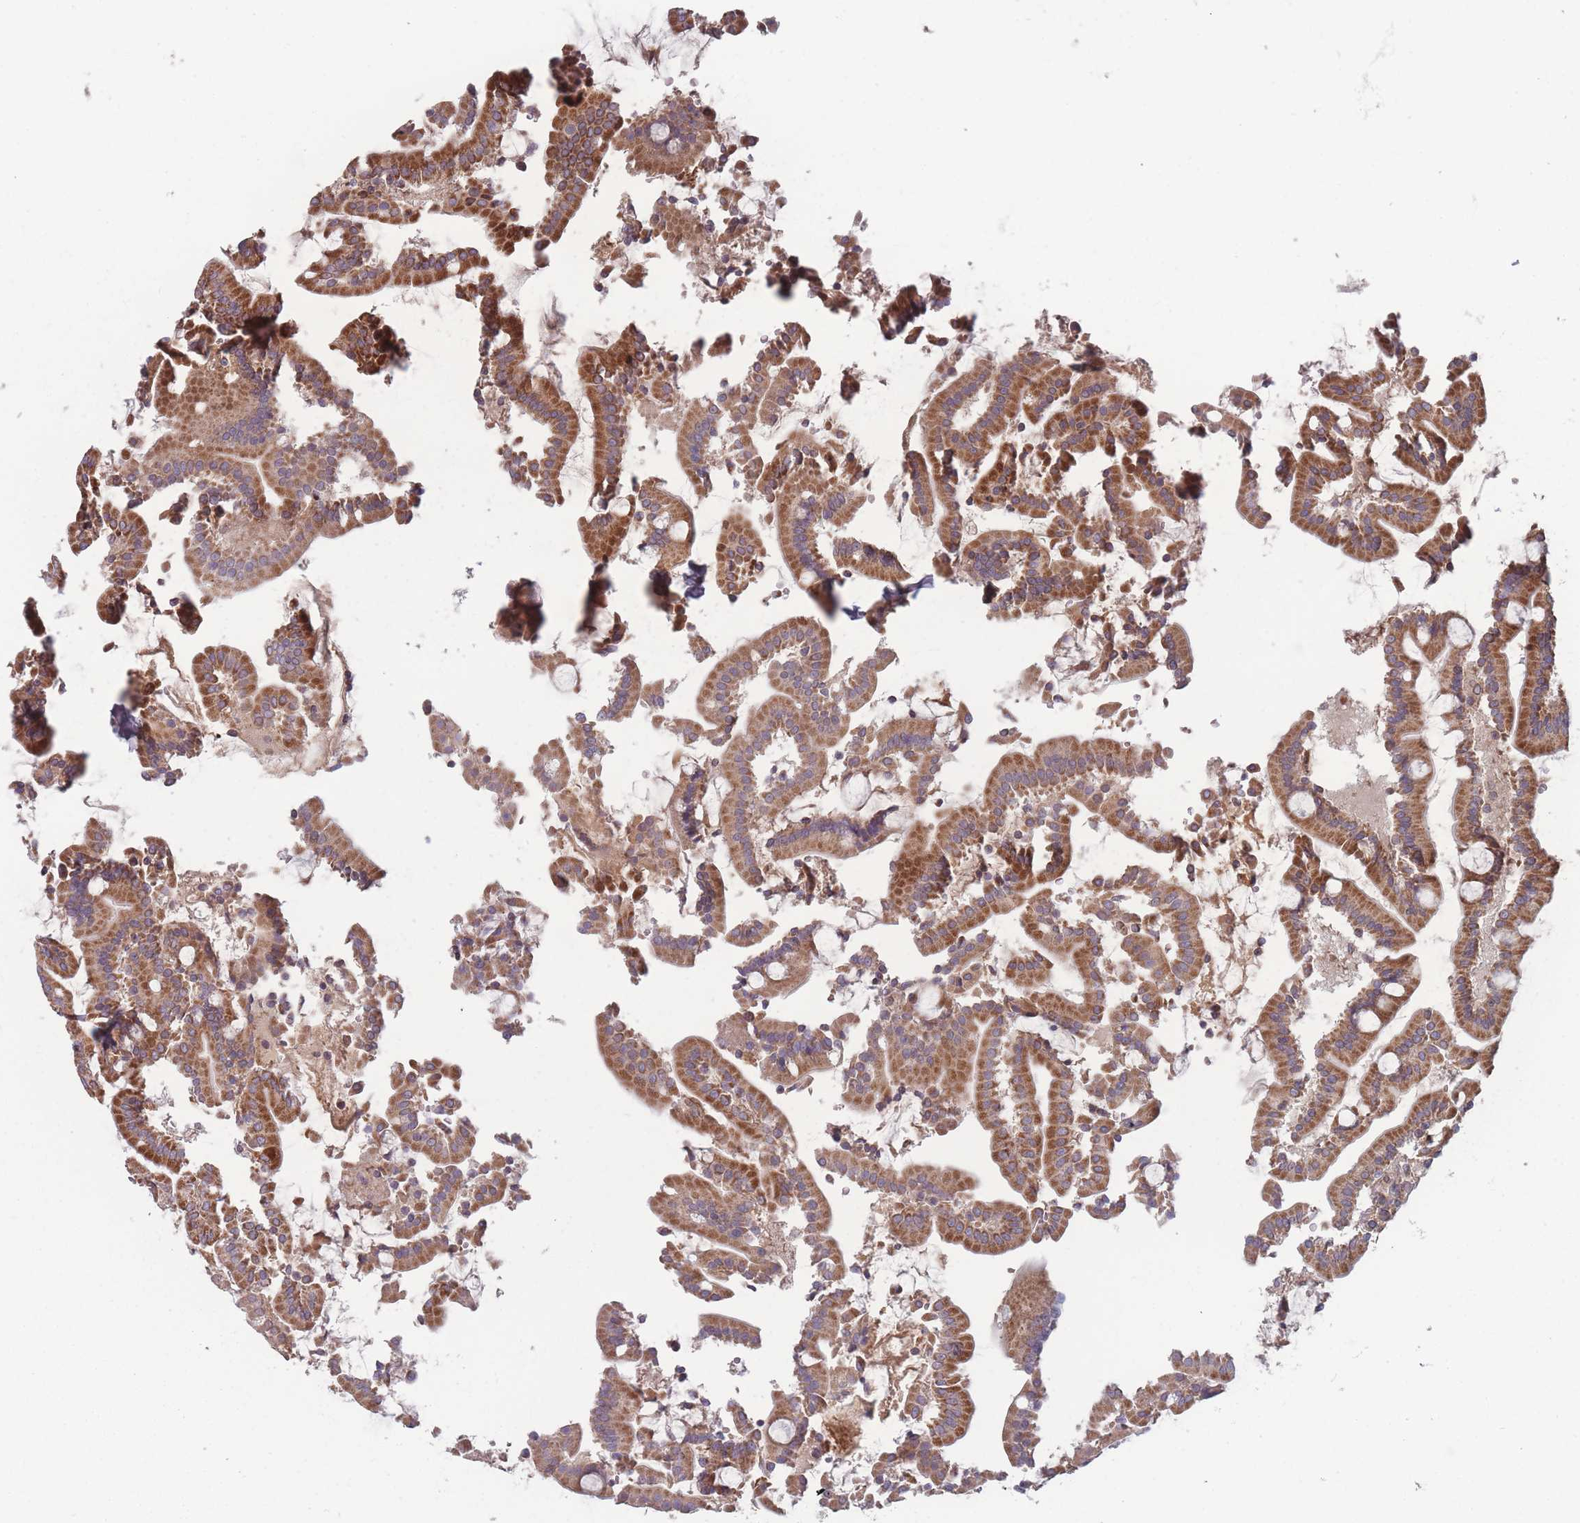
{"staining": {"intensity": "strong", "quantity": ">75%", "location": "cytoplasmic/membranous"}, "tissue": "duodenum", "cell_type": "Glandular cells", "image_type": "normal", "snomed": [{"axis": "morphology", "description": "Normal tissue, NOS"}, {"axis": "topography", "description": "Duodenum"}], "caption": "Immunohistochemistry (IHC) histopathology image of benign duodenum: human duodenum stained using immunohistochemistry shows high levels of strong protein expression localized specifically in the cytoplasmic/membranous of glandular cells, appearing as a cytoplasmic/membranous brown color.", "gene": "ATP5MGL", "patient": {"sex": "male", "age": 55}}